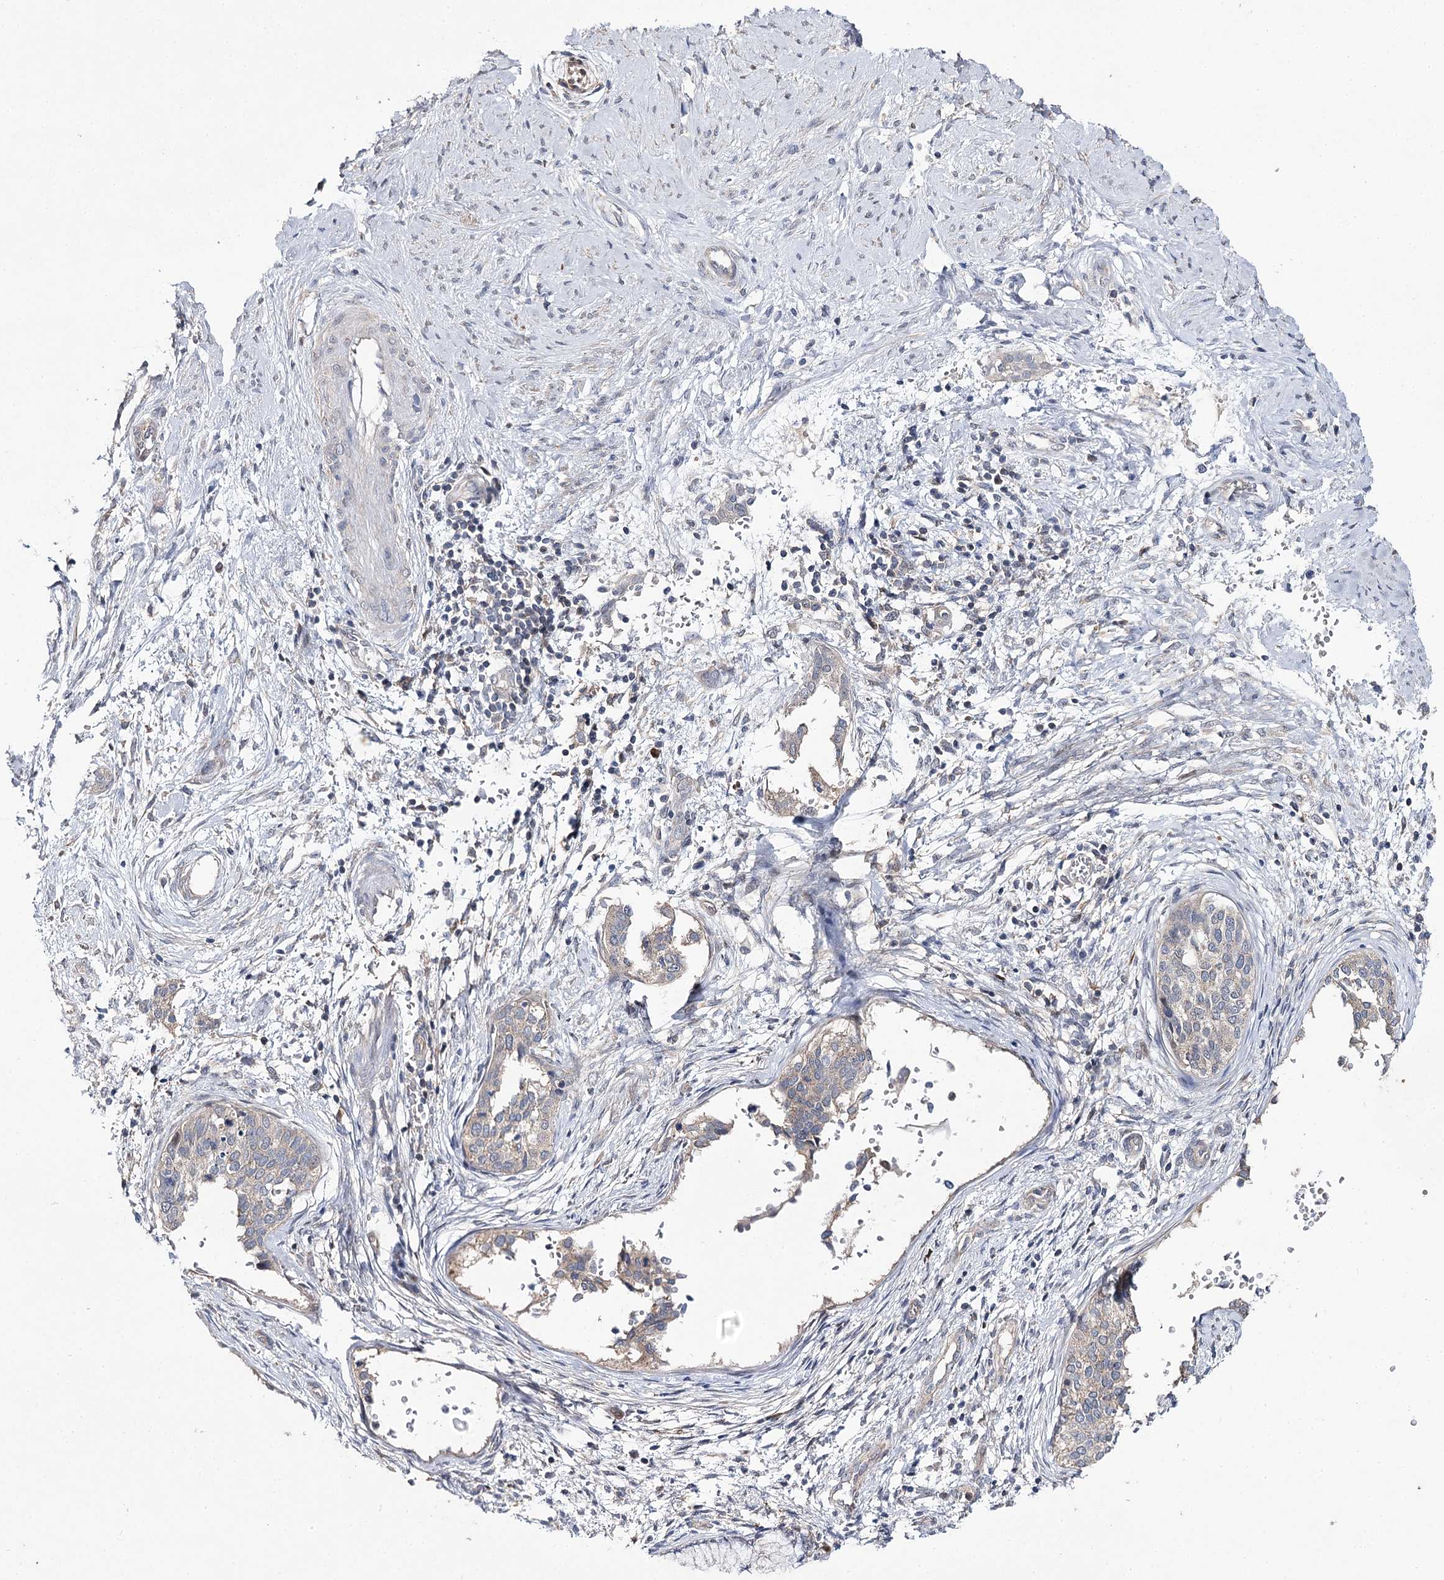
{"staining": {"intensity": "negative", "quantity": "none", "location": "none"}, "tissue": "cervical cancer", "cell_type": "Tumor cells", "image_type": "cancer", "snomed": [{"axis": "morphology", "description": "Squamous cell carcinoma, NOS"}, {"axis": "topography", "description": "Cervix"}], "caption": "Histopathology image shows no protein expression in tumor cells of cervical cancer (squamous cell carcinoma) tissue.", "gene": "AURKC", "patient": {"sex": "female", "age": 37}}